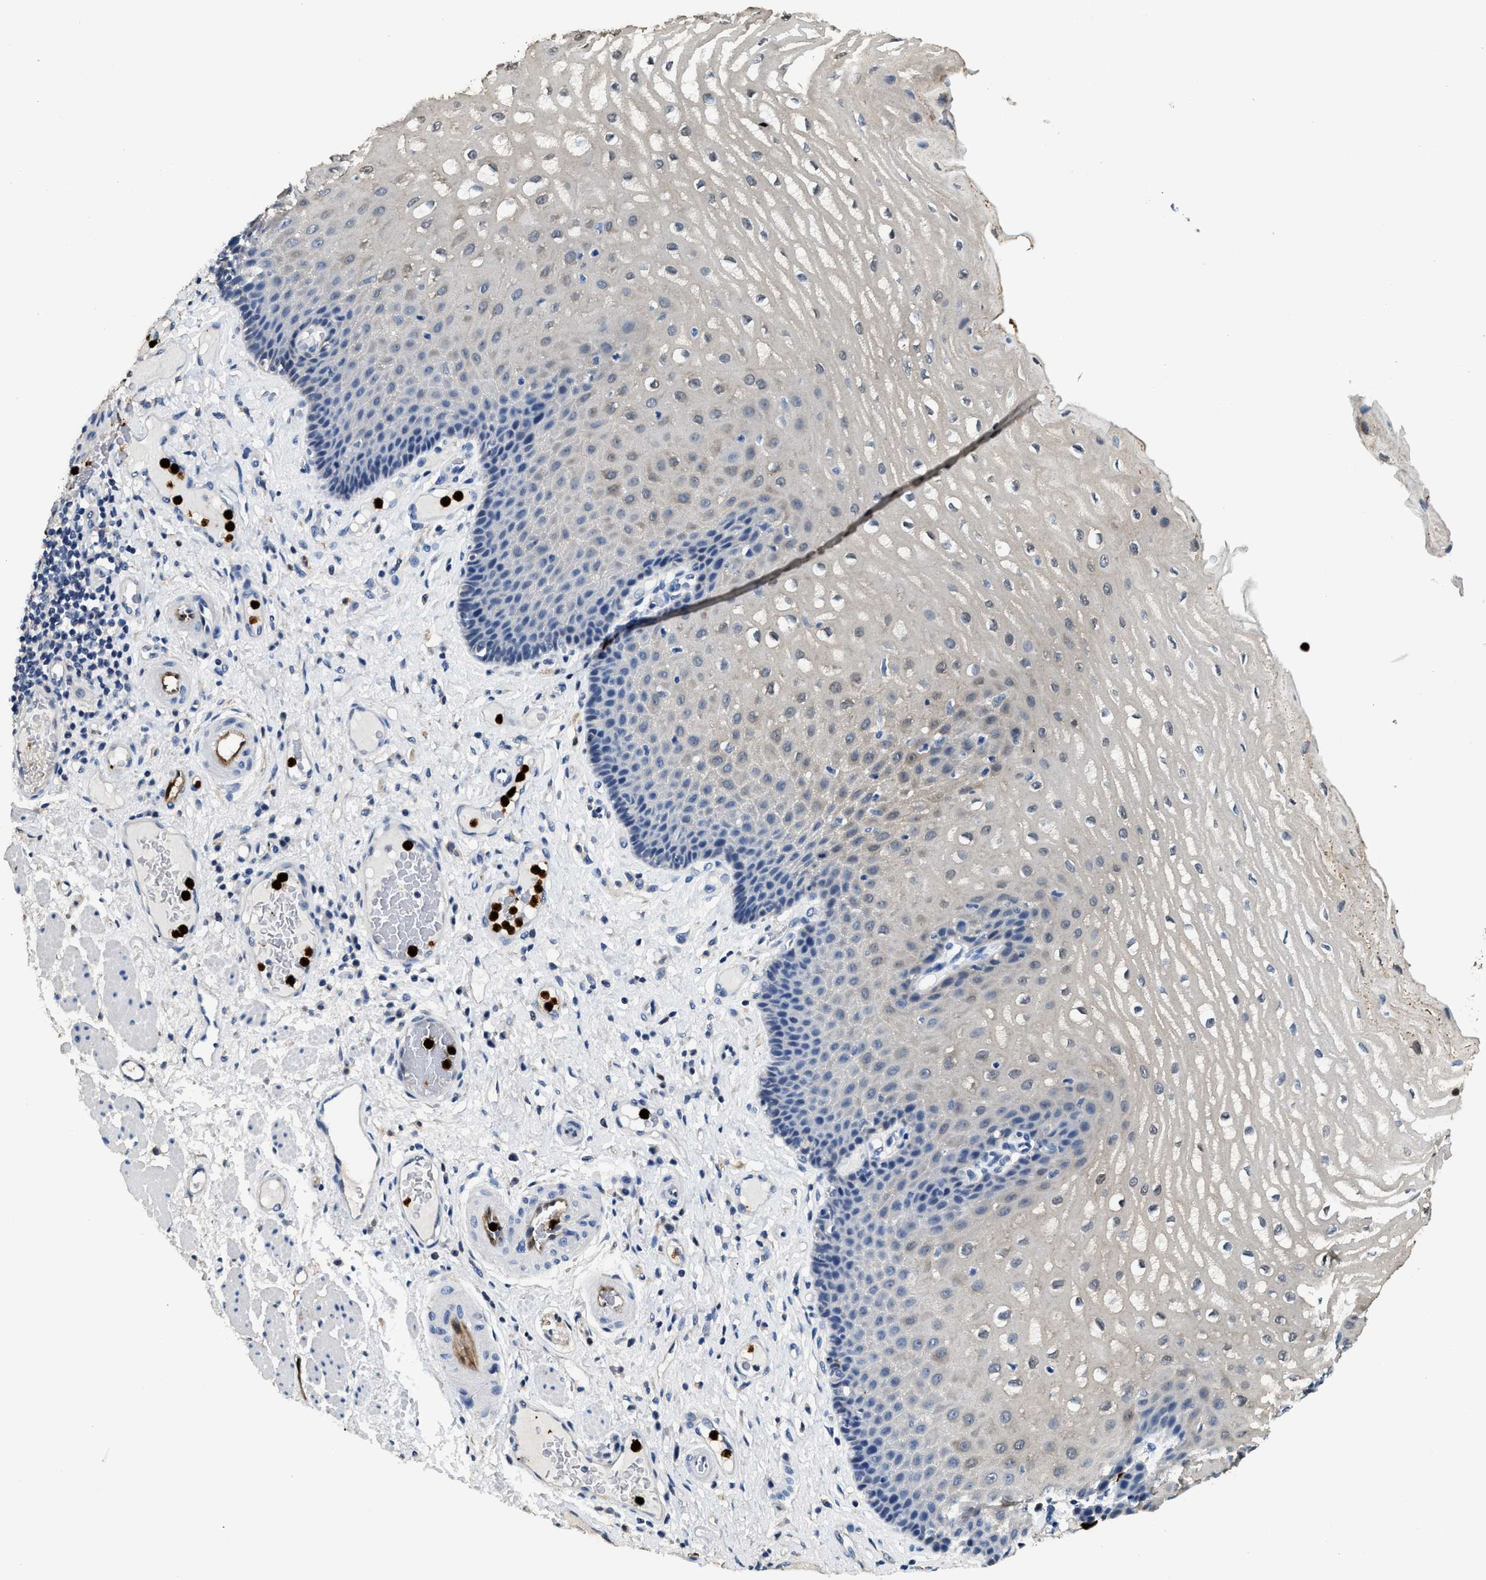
{"staining": {"intensity": "weak", "quantity": "<25%", "location": "nuclear"}, "tissue": "esophagus", "cell_type": "Squamous epithelial cells", "image_type": "normal", "snomed": [{"axis": "morphology", "description": "Normal tissue, NOS"}, {"axis": "topography", "description": "Esophagus"}], "caption": "Squamous epithelial cells are negative for brown protein staining in benign esophagus. (DAB immunohistochemistry (IHC) with hematoxylin counter stain).", "gene": "ANXA3", "patient": {"sex": "male", "age": 54}}